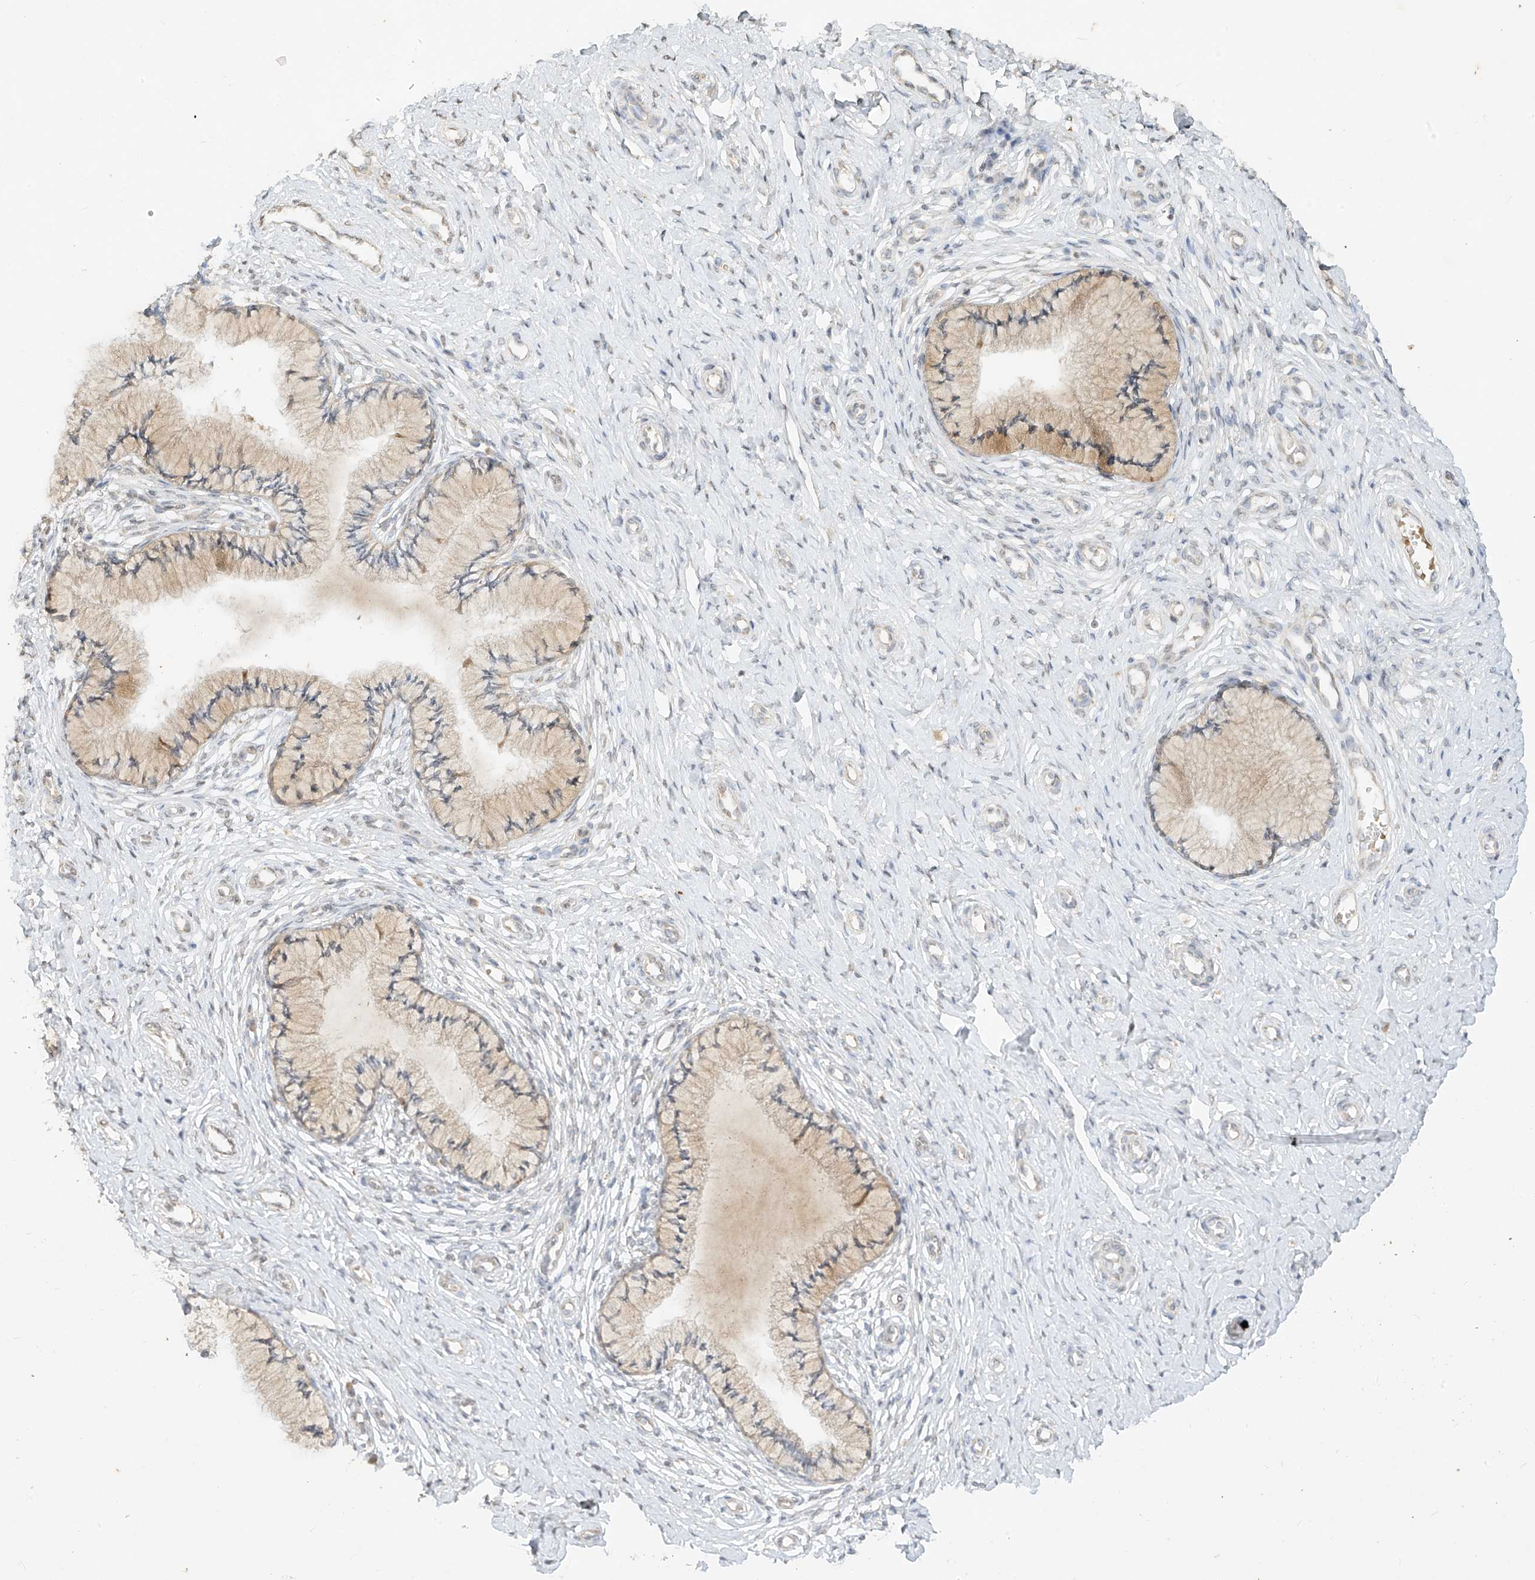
{"staining": {"intensity": "weak", "quantity": "25%-75%", "location": "cytoplasmic/membranous"}, "tissue": "cervix", "cell_type": "Glandular cells", "image_type": "normal", "snomed": [{"axis": "morphology", "description": "Normal tissue, NOS"}, {"axis": "topography", "description": "Cervix"}], "caption": "This image exhibits immunohistochemistry (IHC) staining of benign cervix, with low weak cytoplasmic/membranous staining in approximately 25%-75% of glandular cells.", "gene": "MTUS2", "patient": {"sex": "female", "age": 36}}